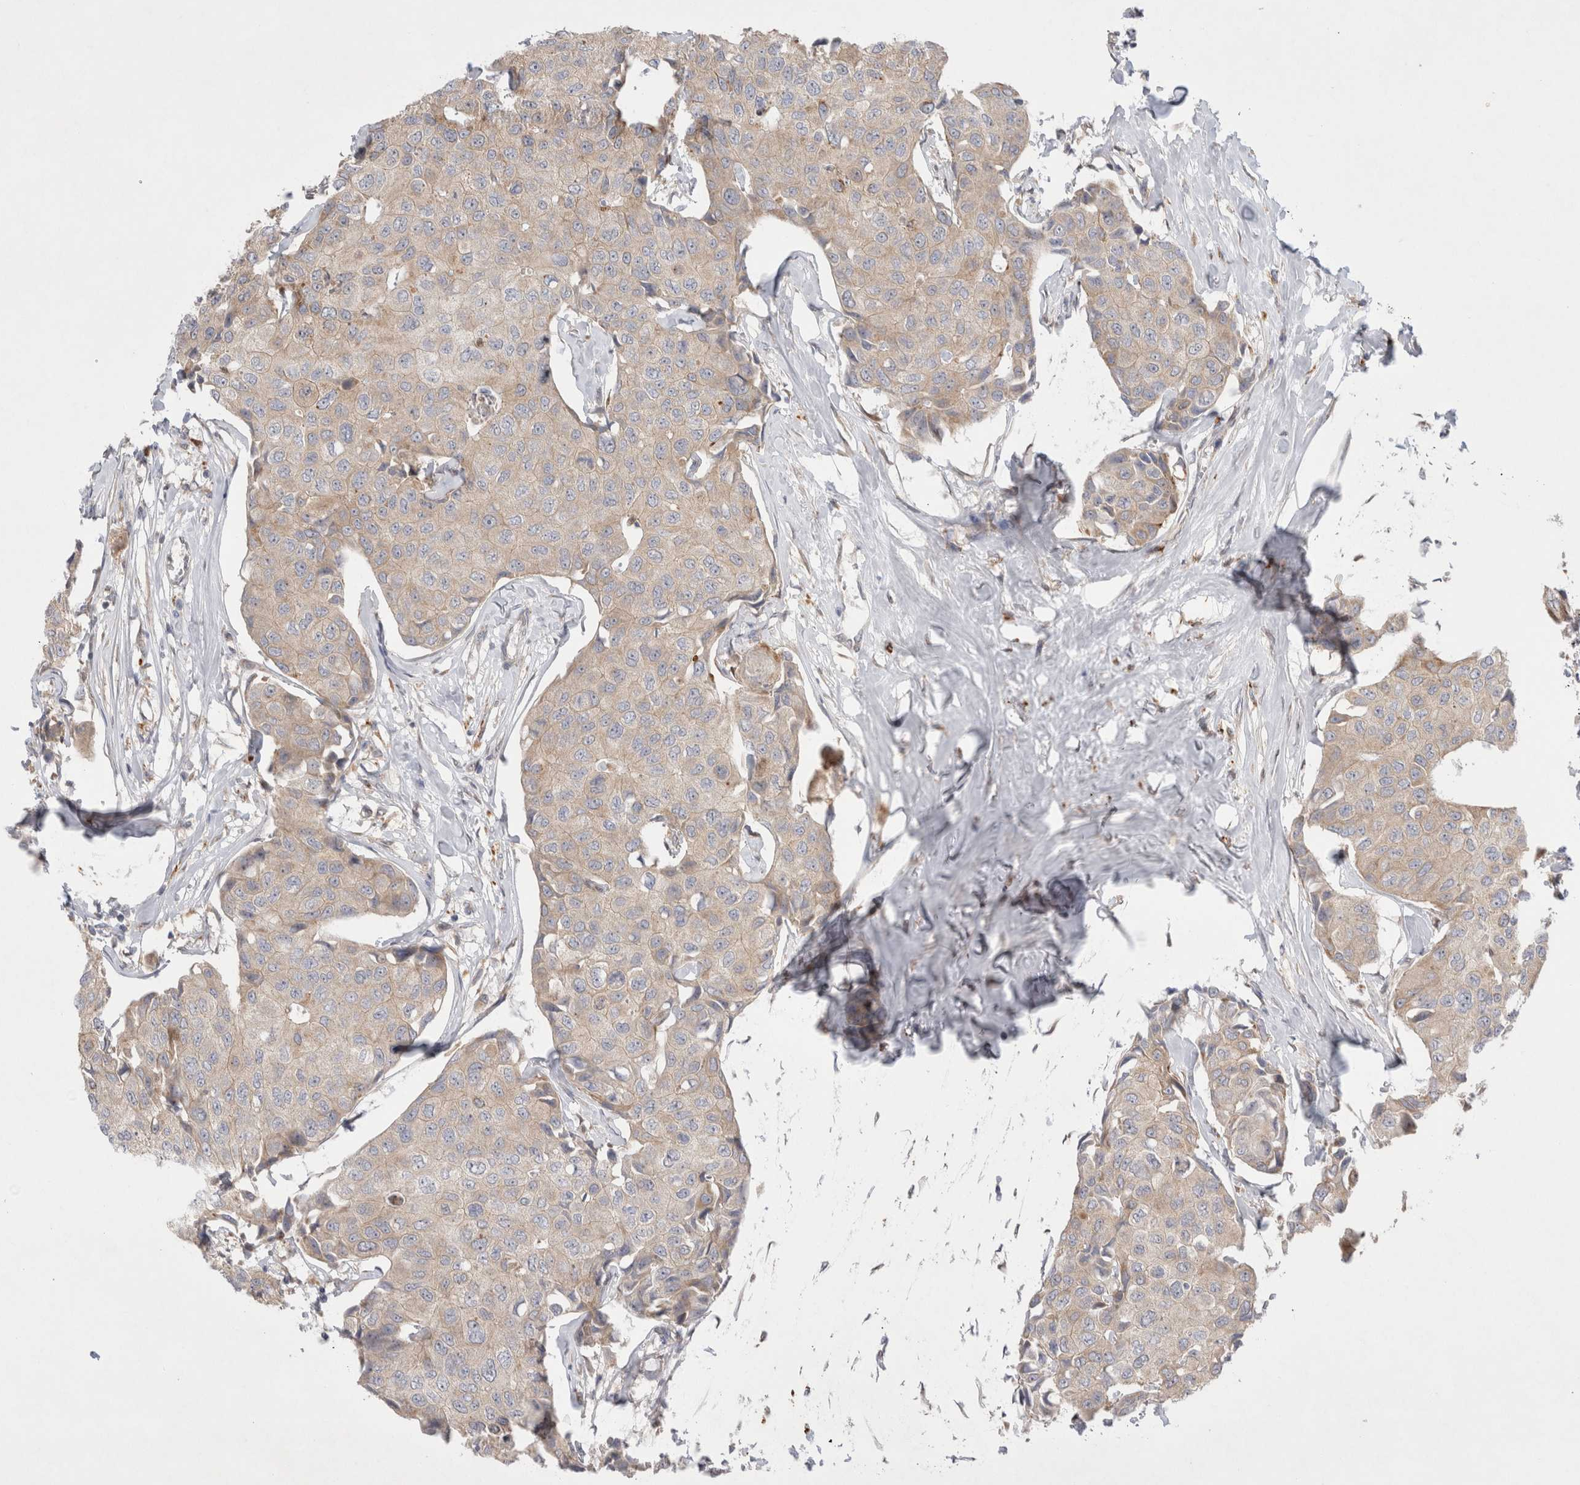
{"staining": {"intensity": "weak", "quantity": "25%-75%", "location": "cytoplasmic/membranous"}, "tissue": "breast cancer", "cell_type": "Tumor cells", "image_type": "cancer", "snomed": [{"axis": "morphology", "description": "Duct carcinoma"}, {"axis": "topography", "description": "Breast"}], "caption": "Breast infiltrating ductal carcinoma stained with DAB (3,3'-diaminobenzidine) immunohistochemistry shows low levels of weak cytoplasmic/membranous staining in about 25%-75% of tumor cells. (IHC, brightfield microscopy, high magnification).", "gene": "NPC1", "patient": {"sex": "female", "age": 80}}